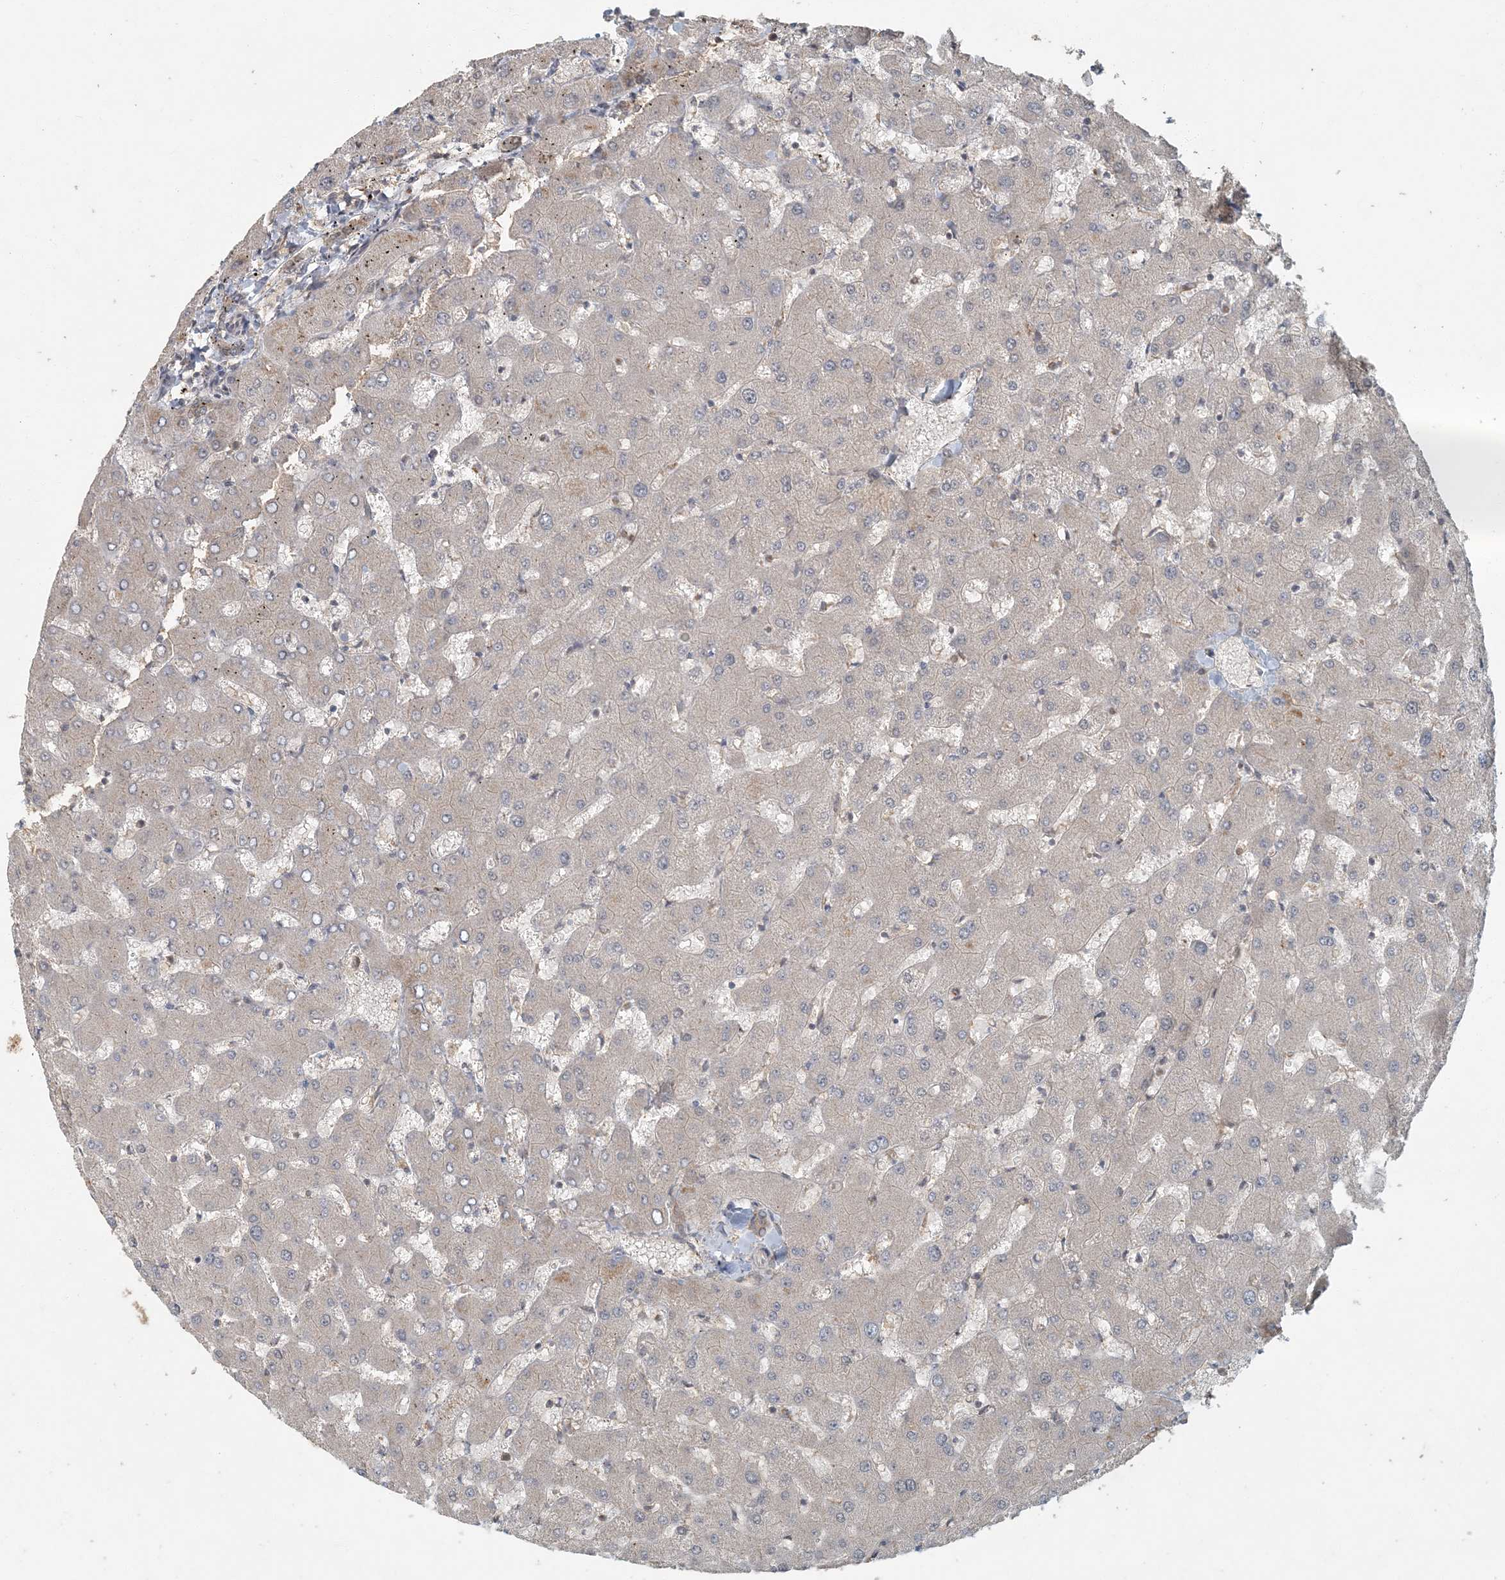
{"staining": {"intensity": "moderate", "quantity": ">75%", "location": "cytoplasmic/membranous"}, "tissue": "liver", "cell_type": "Cholangiocytes", "image_type": "normal", "snomed": [{"axis": "morphology", "description": "Normal tissue, NOS"}, {"axis": "topography", "description": "Liver"}], "caption": "Immunohistochemistry histopathology image of normal human liver stained for a protein (brown), which shows medium levels of moderate cytoplasmic/membranous positivity in approximately >75% of cholangiocytes.", "gene": "AK9", "patient": {"sex": "female", "age": 63}}